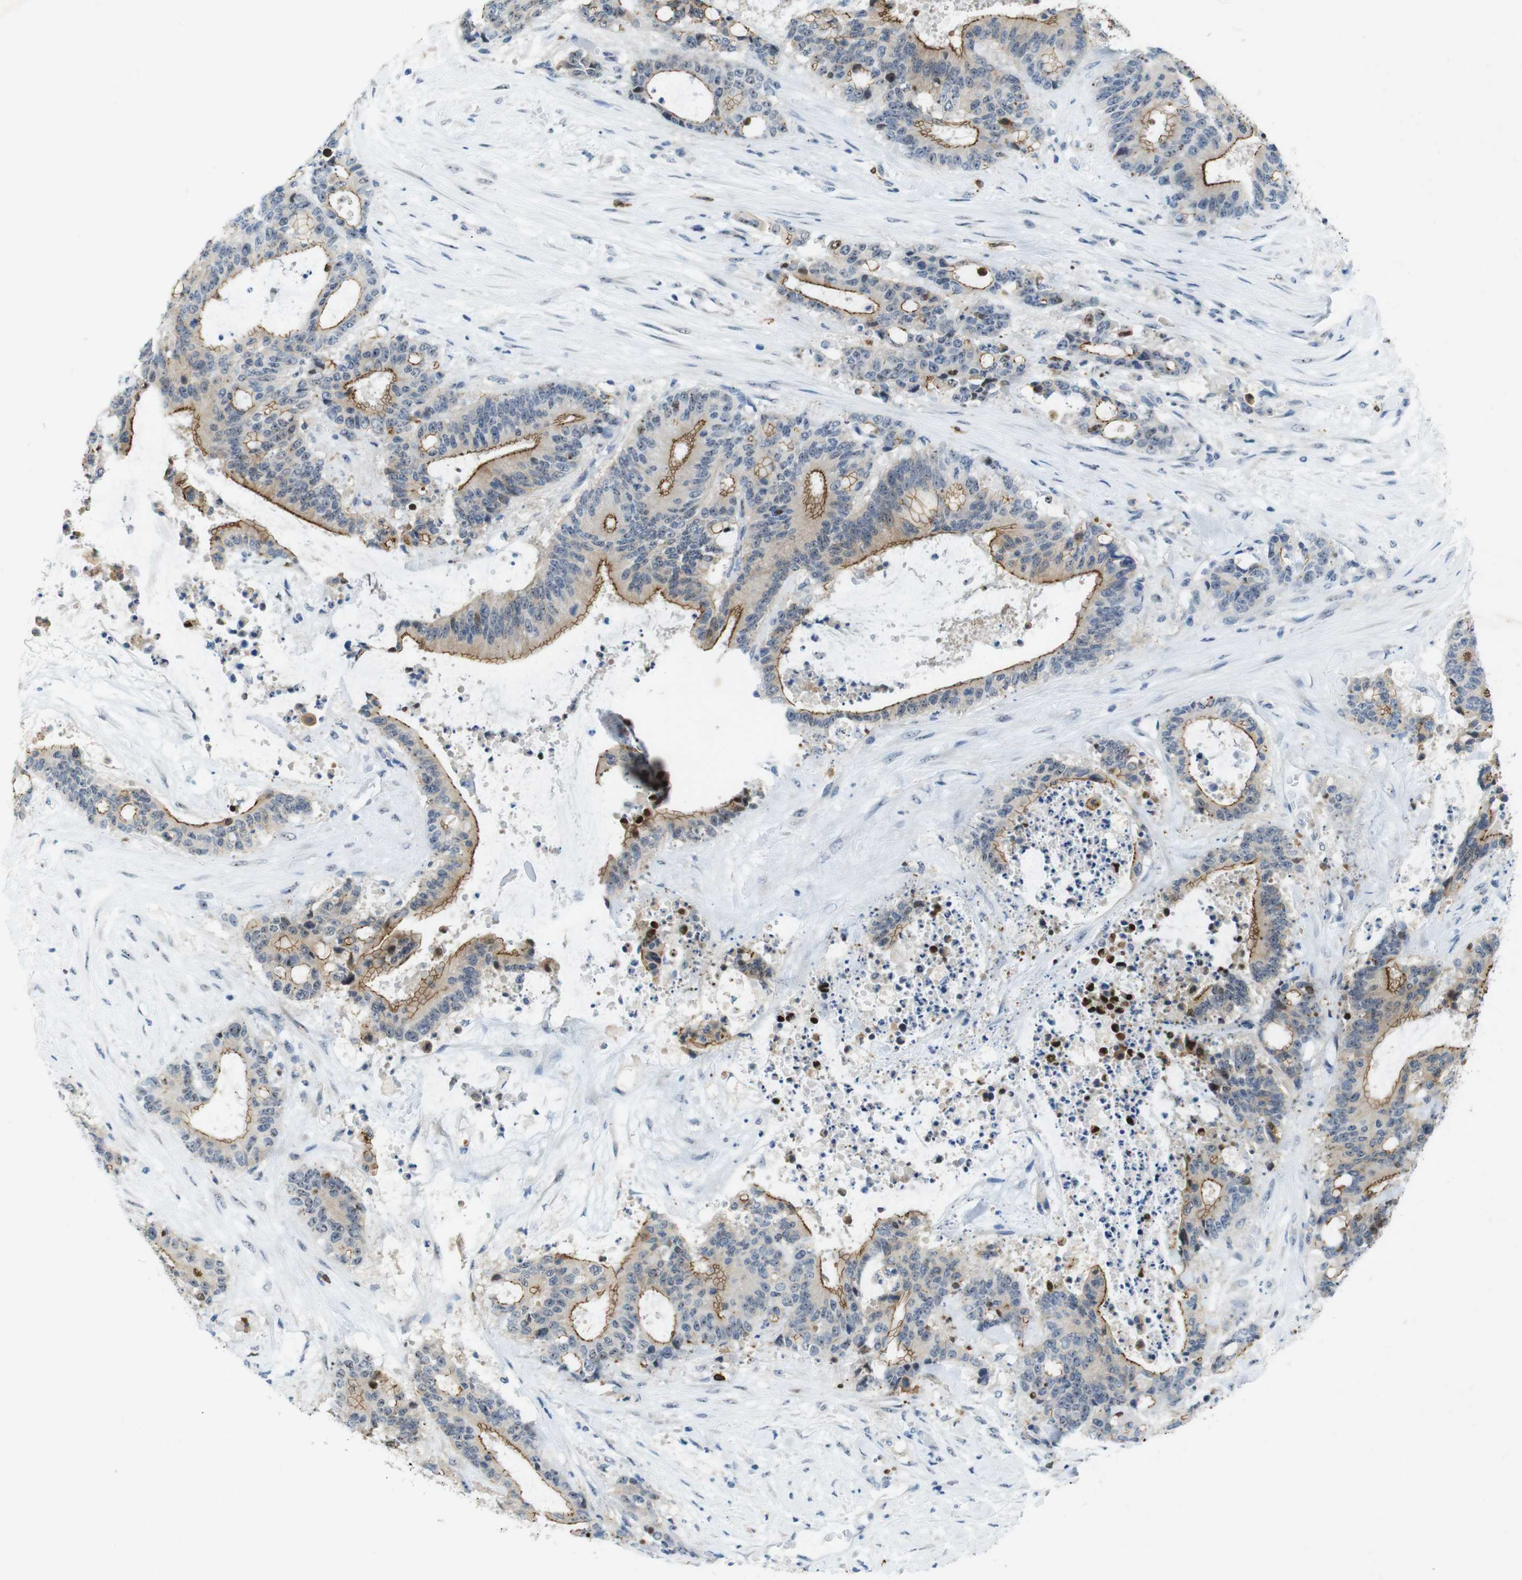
{"staining": {"intensity": "moderate", "quantity": ">75%", "location": "cytoplasmic/membranous"}, "tissue": "liver cancer", "cell_type": "Tumor cells", "image_type": "cancer", "snomed": [{"axis": "morphology", "description": "Normal tissue, NOS"}, {"axis": "morphology", "description": "Cholangiocarcinoma"}, {"axis": "topography", "description": "Liver"}, {"axis": "topography", "description": "Peripheral nerve tissue"}], "caption": "A histopathology image showing moderate cytoplasmic/membranous expression in about >75% of tumor cells in cholangiocarcinoma (liver), as visualized by brown immunohistochemical staining.", "gene": "TJP3", "patient": {"sex": "female", "age": 73}}